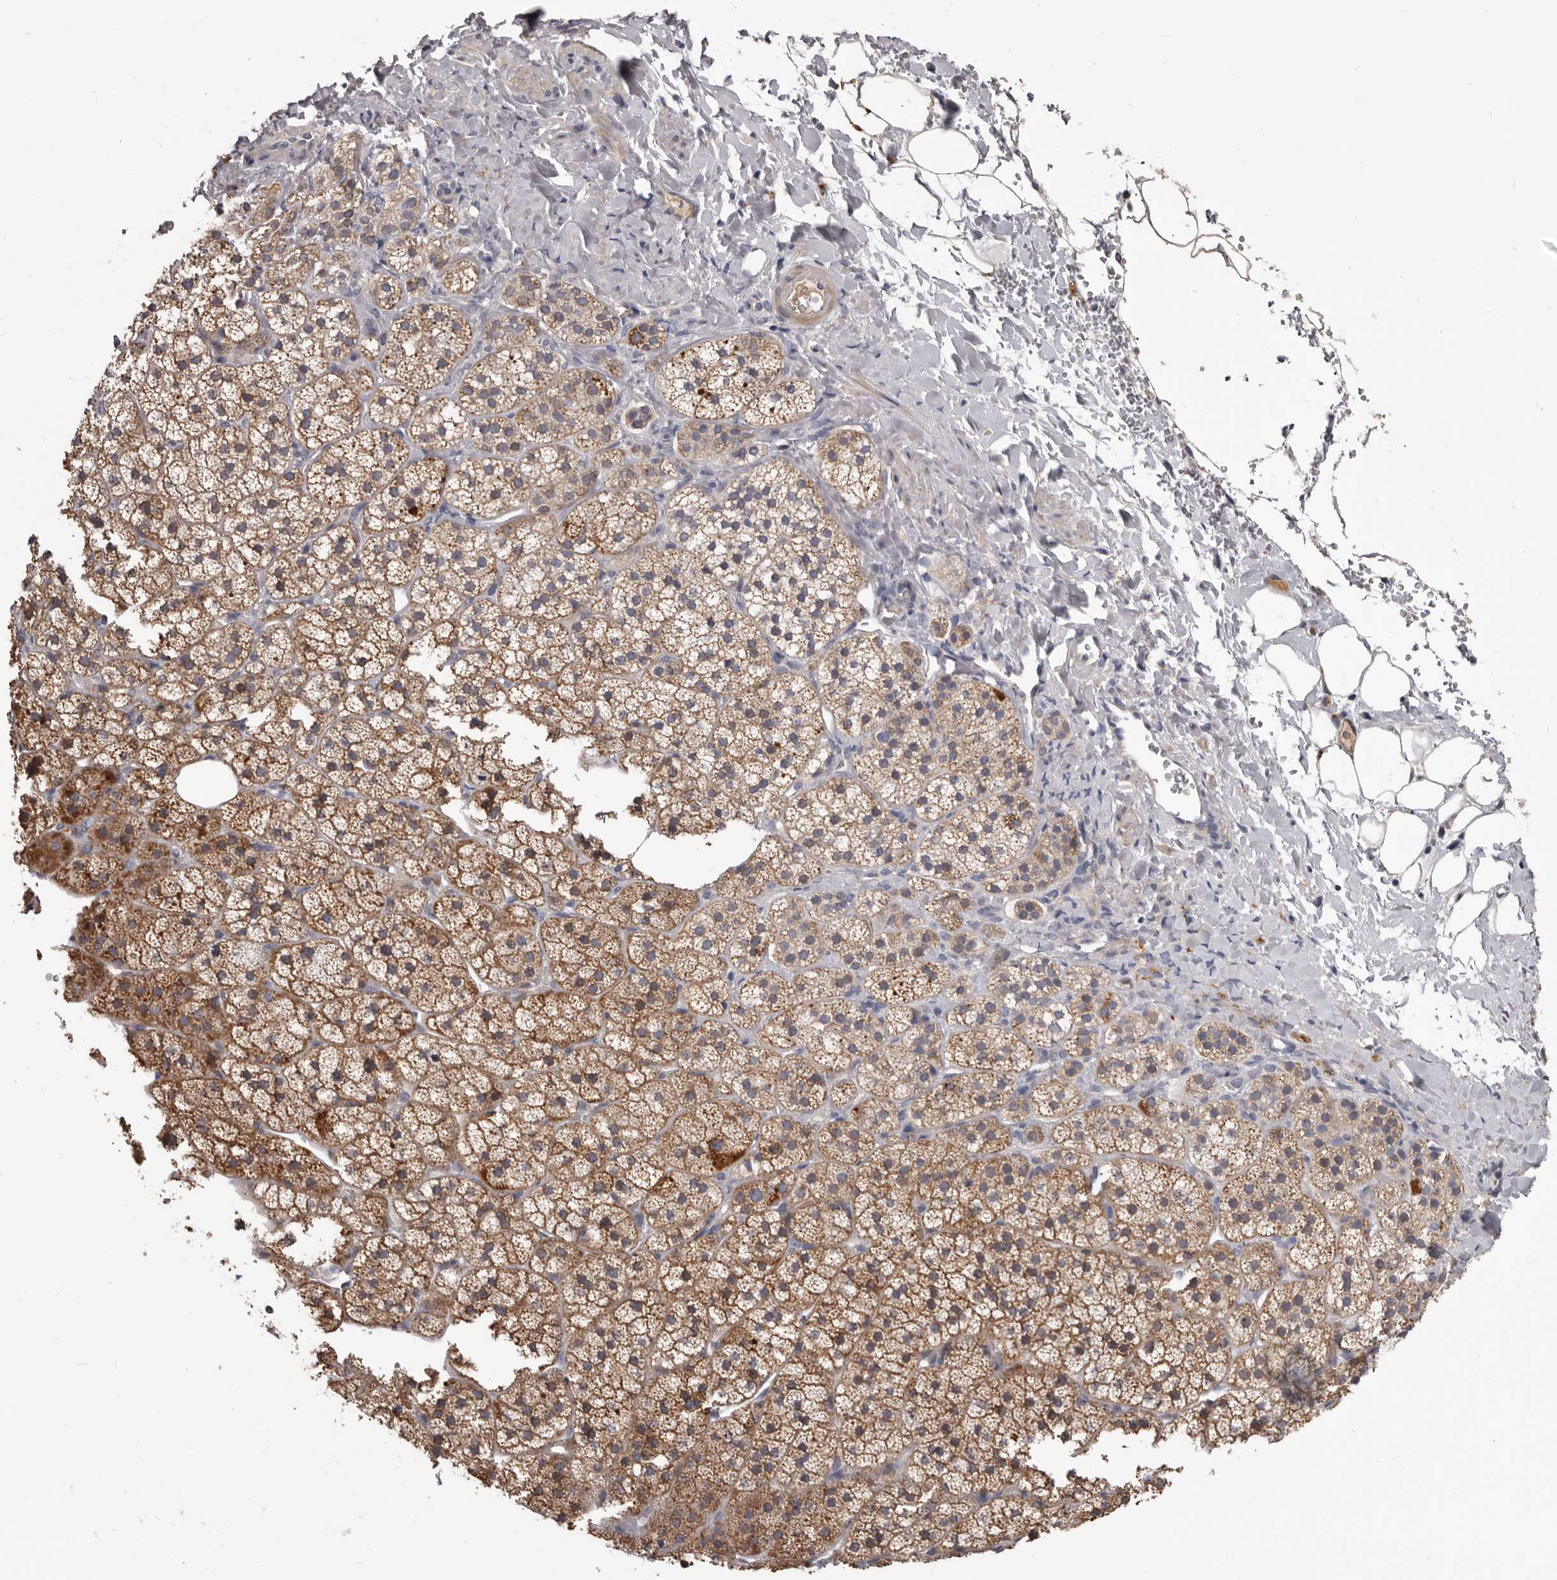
{"staining": {"intensity": "moderate", "quantity": ">75%", "location": "cytoplasmic/membranous"}, "tissue": "adrenal gland", "cell_type": "Glandular cells", "image_type": "normal", "snomed": [{"axis": "morphology", "description": "Normal tissue, NOS"}, {"axis": "topography", "description": "Adrenal gland"}], "caption": "Moderate cytoplasmic/membranous staining for a protein is present in about >75% of glandular cells of benign adrenal gland using immunohistochemistry.", "gene": "ALDH5A1", "patient": {"sex": "female", "age": 44}}